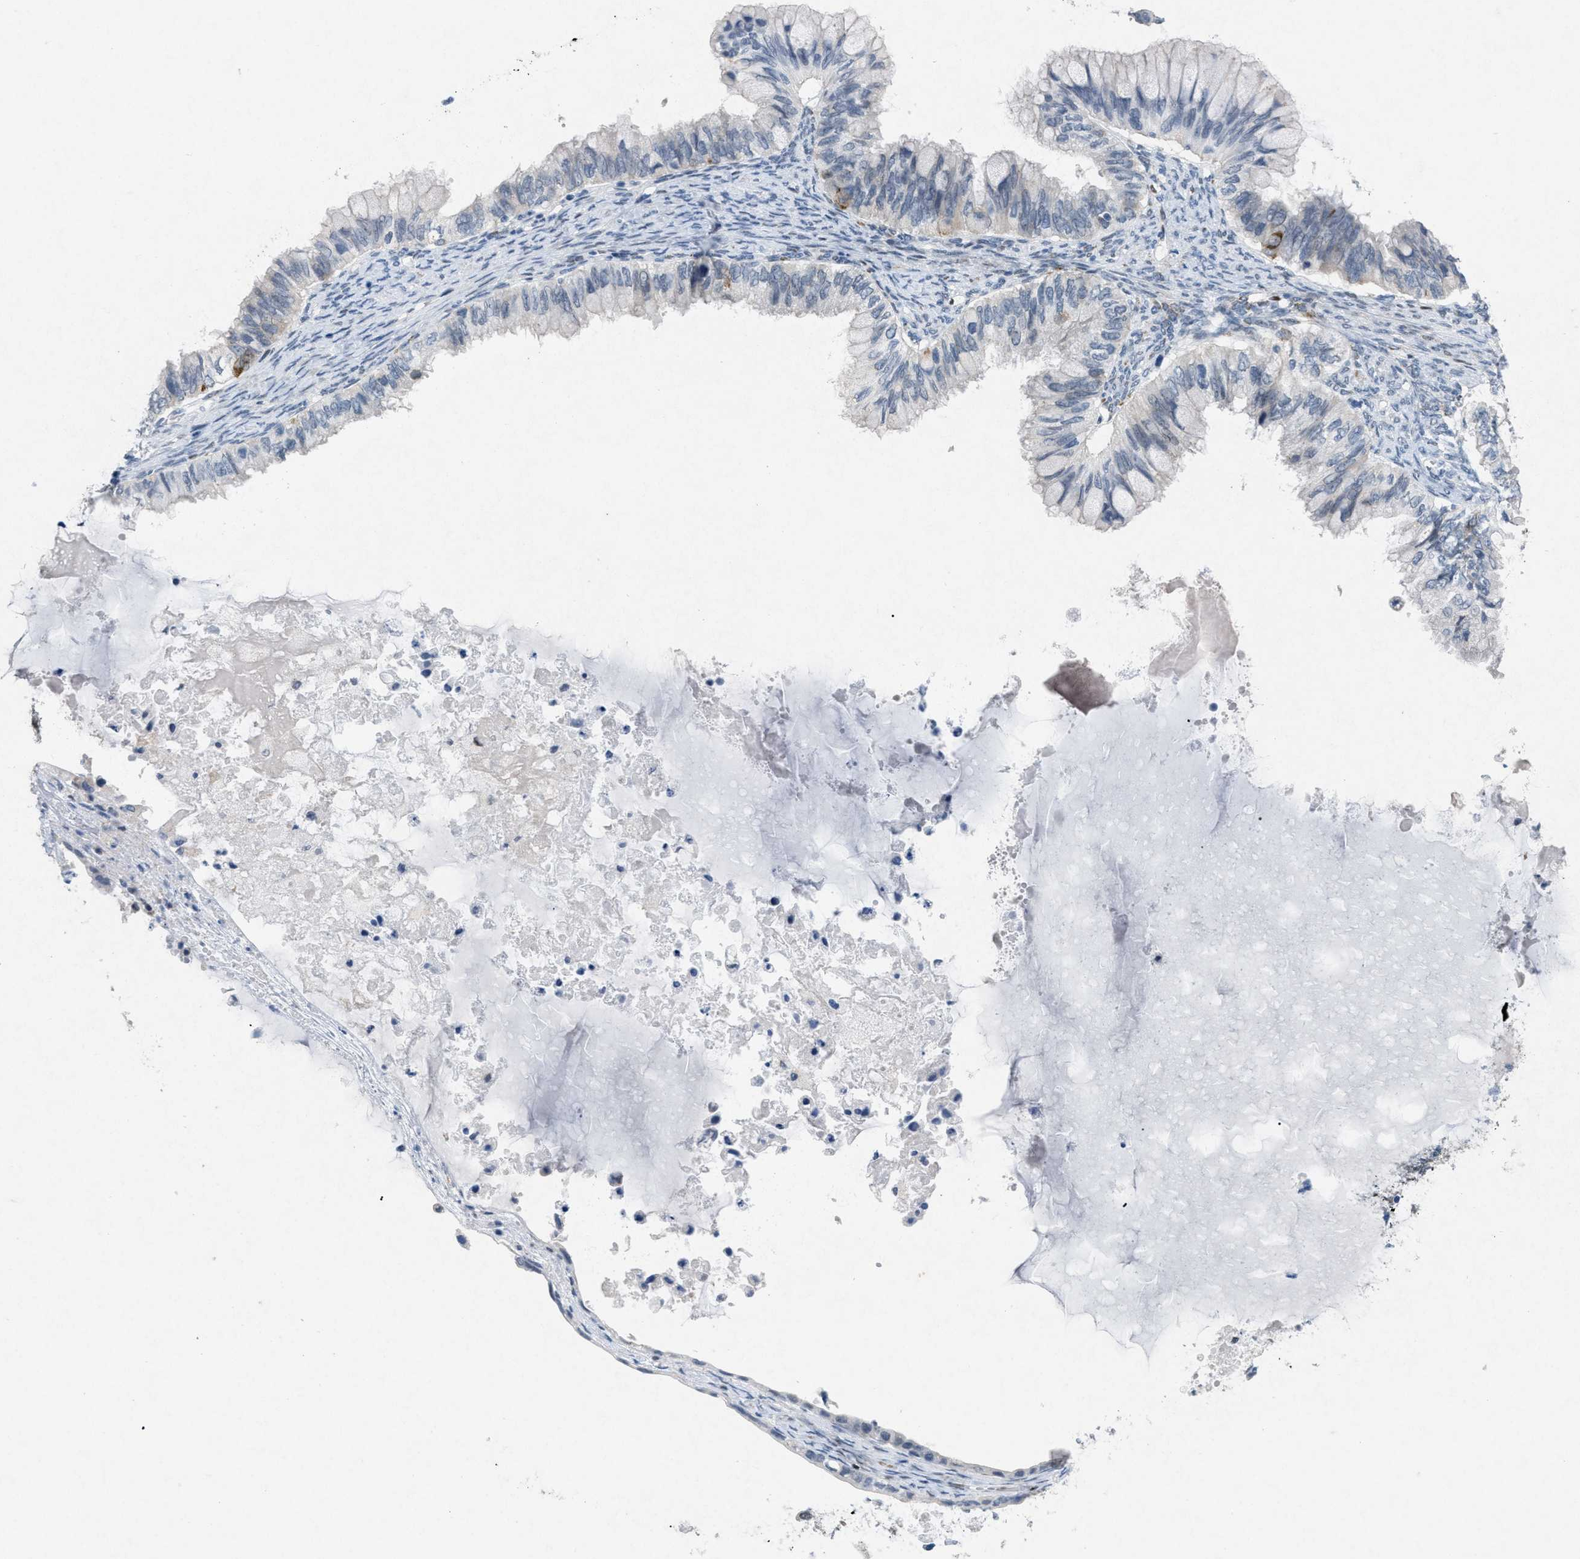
{"staining": {"intensity": "negative", "quantity": "none", "location": "none"}, "tissue": "ovarian cancer", "cell_type": "Tumor cells", "image_type": "cancer", "snomed": [{"axis": "morphology", "description": "Cystadenocarcinoma, mucinous, NOS"}, {"axis": "topography", "description": "Ovary"}], "caption": "Immunohistochemistry (IHC) micrograph of ovarian cancer stained for a protein (brown), which shows no expression in tumor cells. The staining was performed using DAB (3,3'-diaminobenzidine) to visualize the protein expression in brown, while the nuclei were stained in blue with hematoxylin (Magnification: 20x).", "gene": "TASOR", "patient": {"sex": "female", "age": 80}}